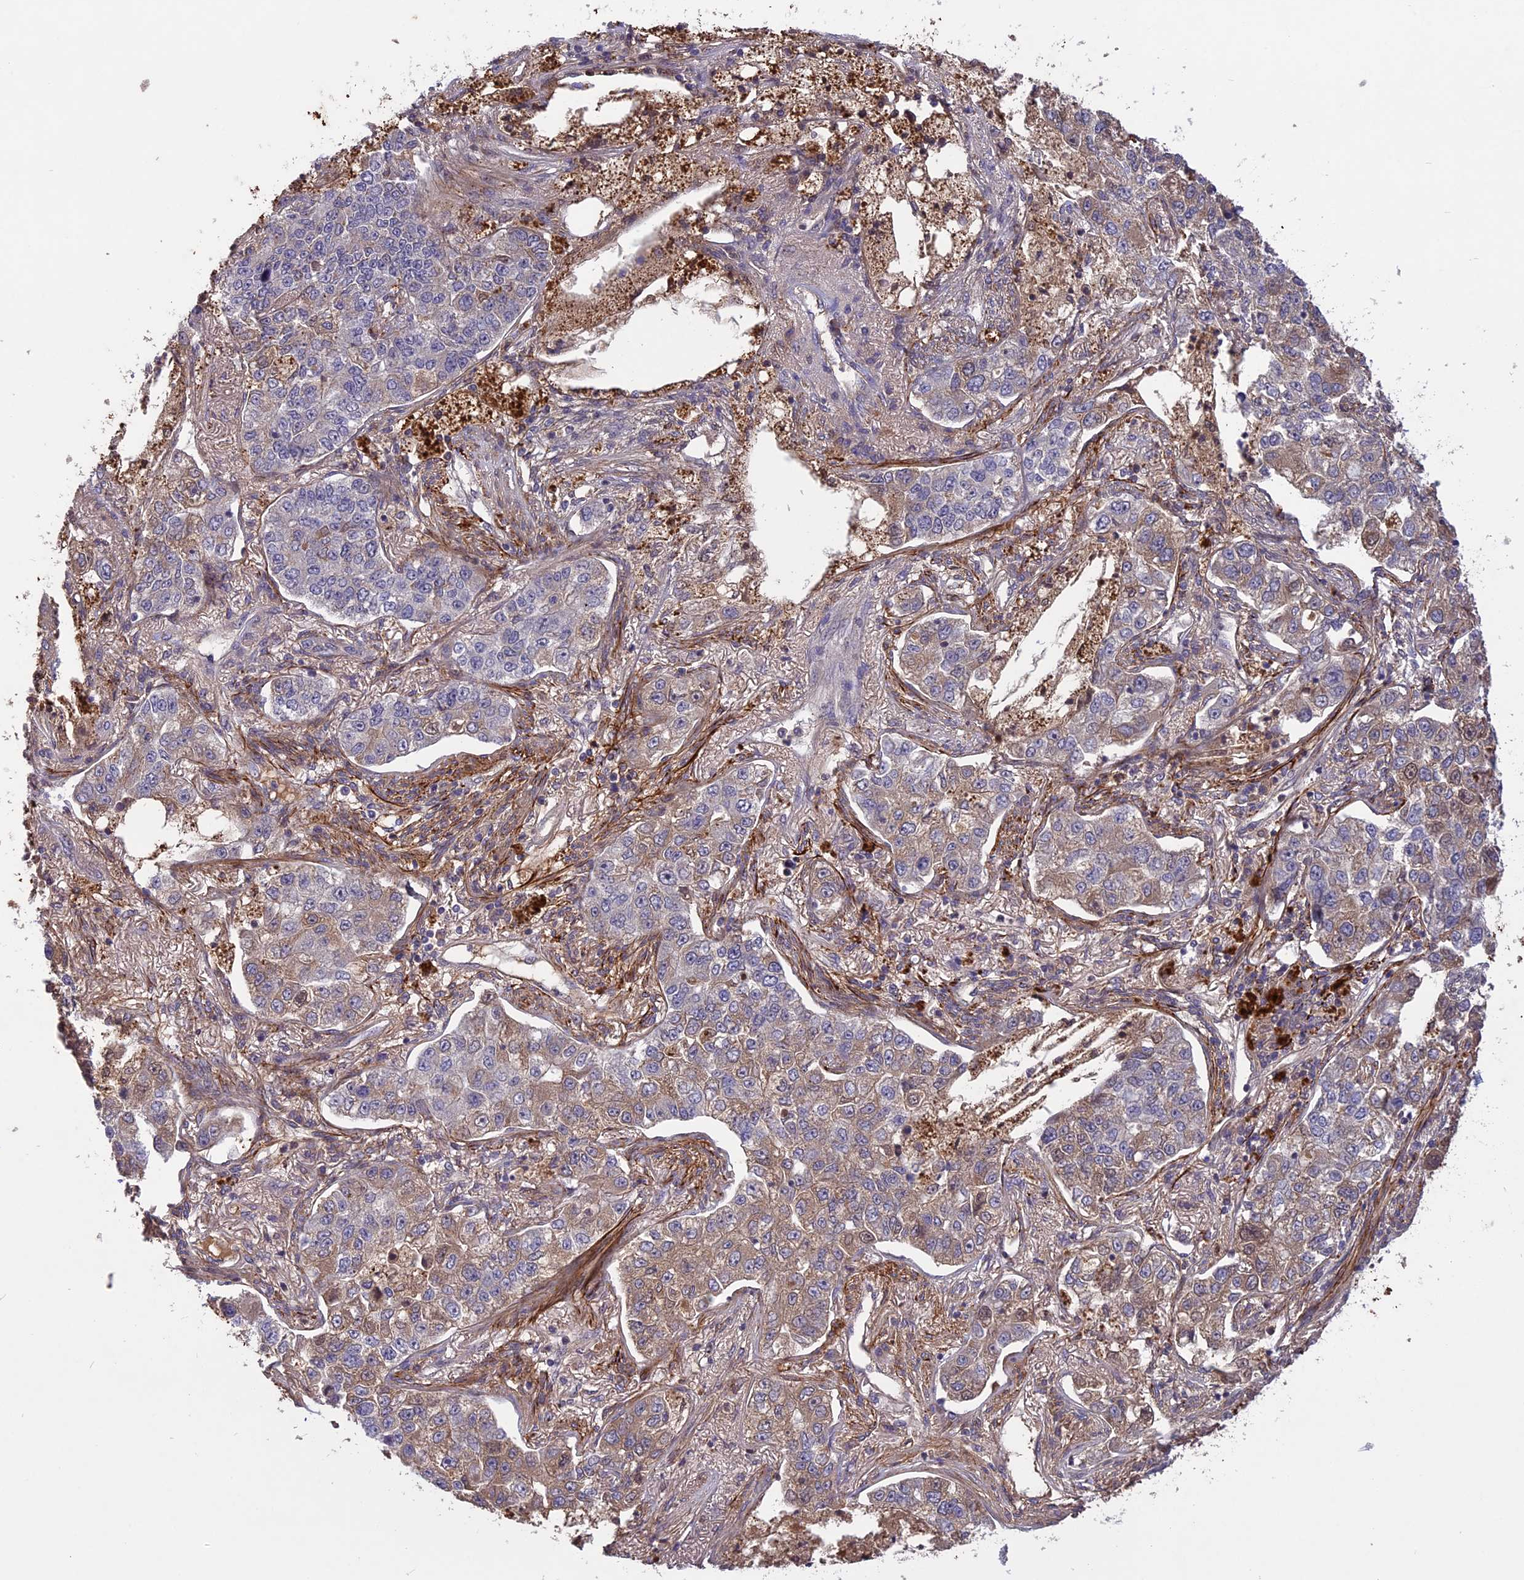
{"staining": {"intensity": "moderate", "quantity": "25%-75%", "location": "cytoplasmic/membranous"}, "tissue": "lung cancer", "cell_type": "Tumor cells", "image_type": "cancer", "snomed": [{"axis": "morphology", "description": "Adenocarcinoma, NOS"}, {"axis": "topography", "description": "Lung"}], "caption": "Lung adenocarcinoma tissue exhibits moderate cytoplasmic/membranous staining in about 25%-75% of tumor cells, visualized by immunohistochemistry.", "gene": "ADO", "patient": {"sex": "male", "age": 49}}